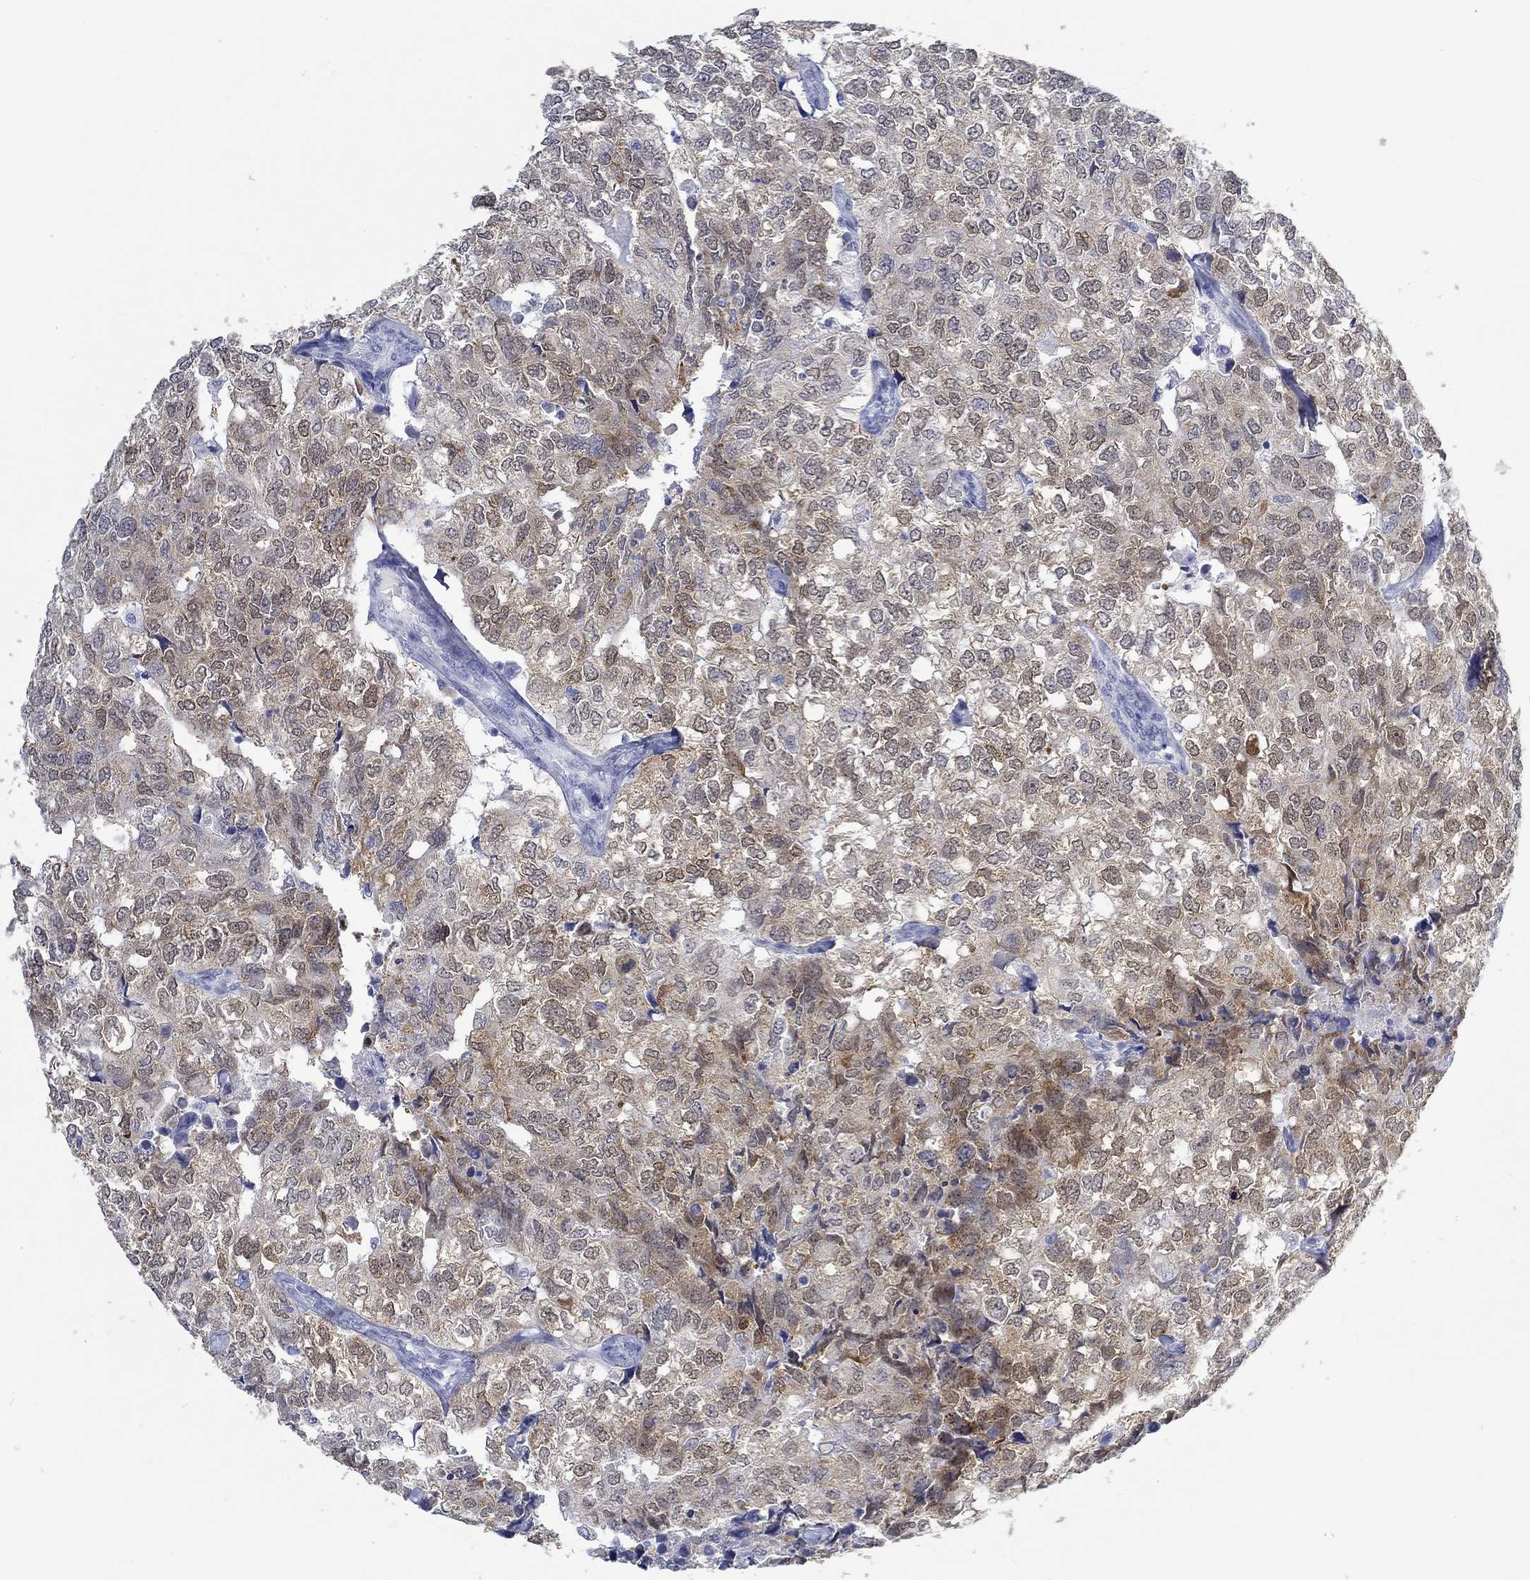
{"staining": {"intensity": "moderate", "quantity": ">75%", "location": "cytoplasmic/membranous"}, "tissue": "breast cancer", "cell_type": "Tumor cells", "image_type": "cancer", "snomed": [{"axis": "morphology", "description": "Duct carcinoma"}, {"axis": "topography", "description": "Breast"}], "caption": "Moderate cytoplasmic/membranous expression is present in about >75% of tumor cells in breast intraductal carcinoma. The staining was performed using DAB (3,3'-diaminobenzidine), with brown indicating positive protein expression. Nuclei are stained blue with hematoxylin.", "gene": "MSI1", "patient": {"sex": "female", "age": 30}}